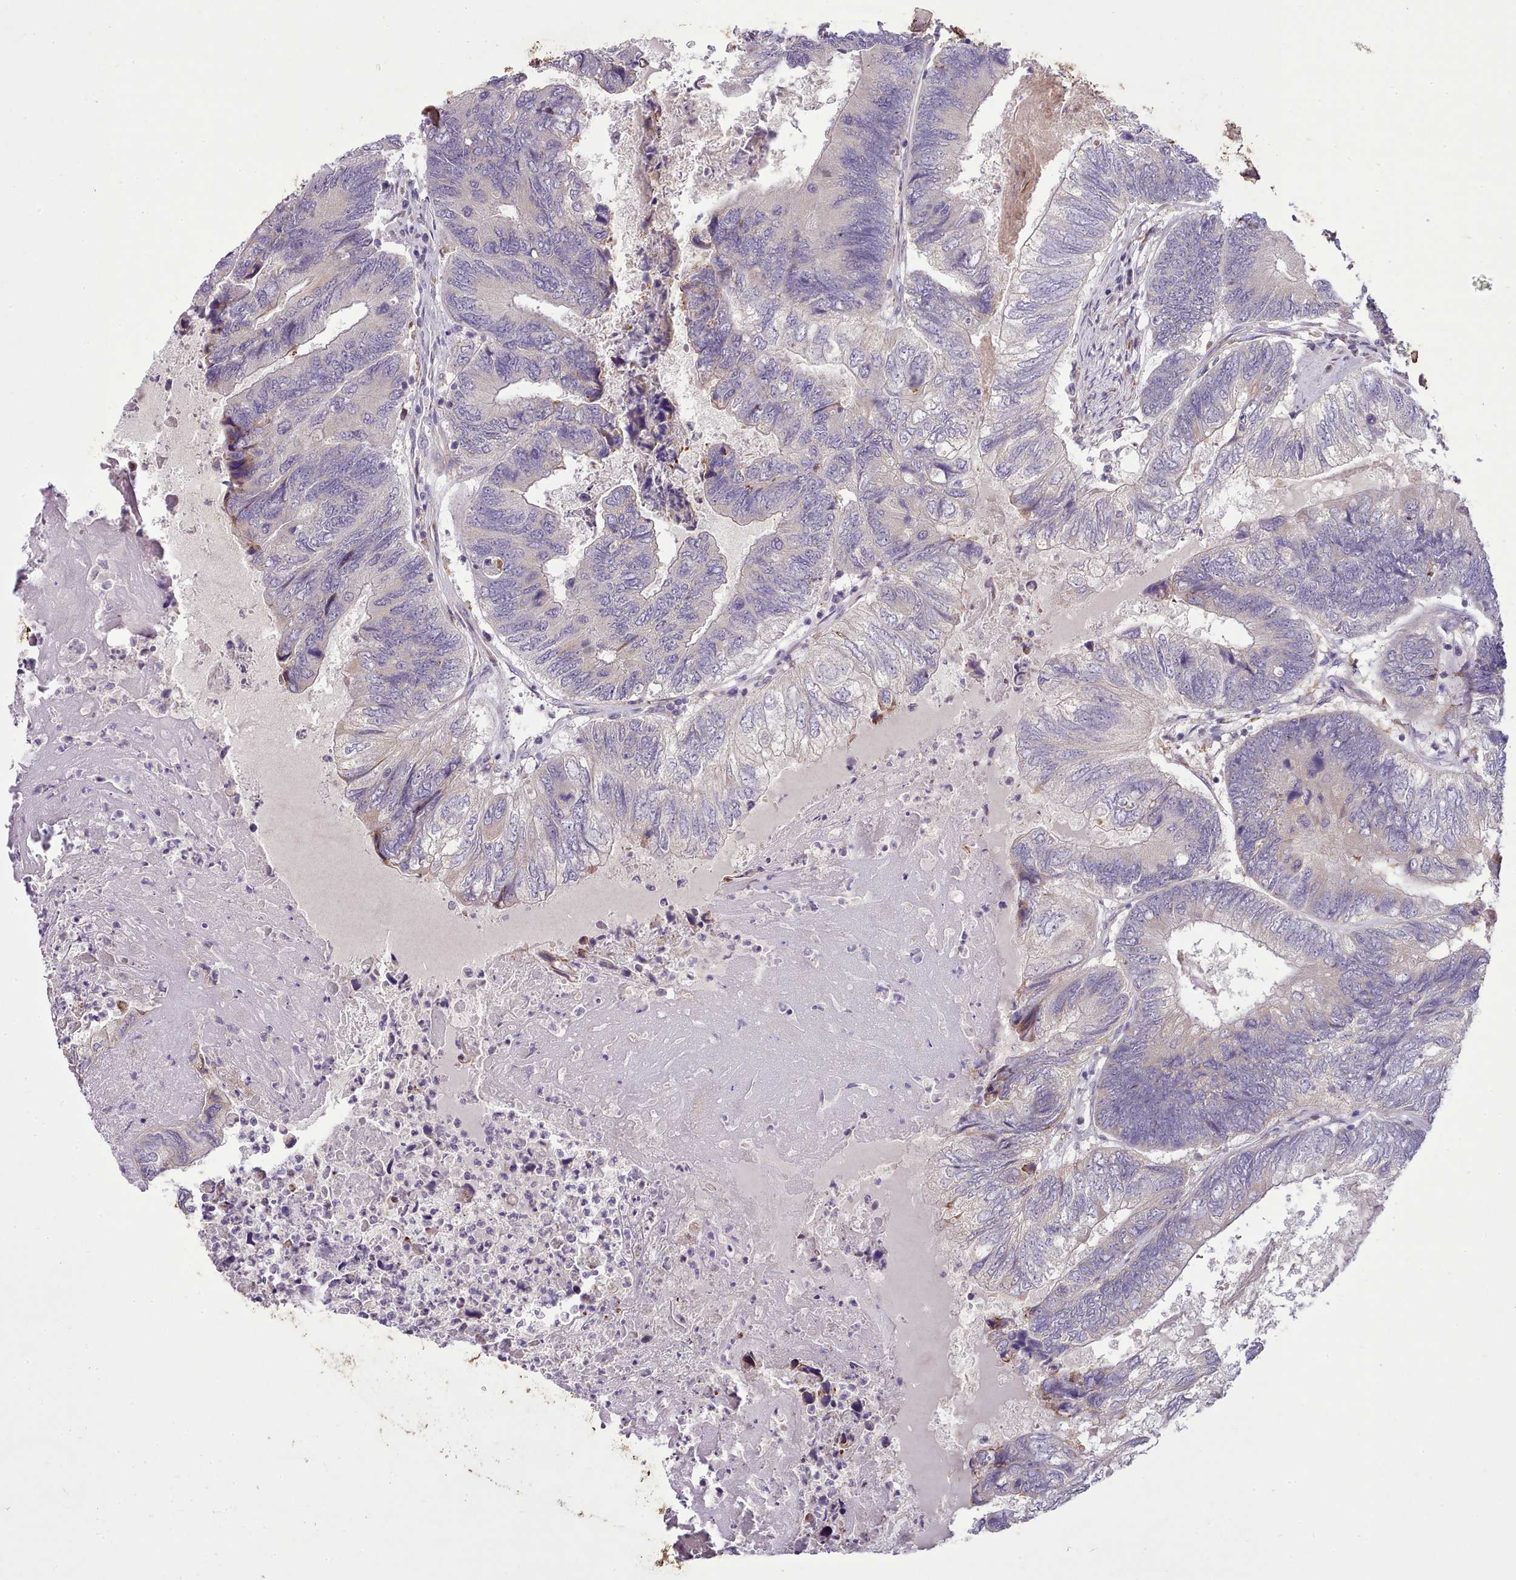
{"staining": {"intensity": "negative", "quantity": "none", "location": "none"}, "tissue": "colorectal cancer", "cell_type": "Tumor cells", "image_type": "cancer", "snomed": [{"axis": "morphology", "description": "Adenocarcinoma, NOS"}, {"axis": "topography", "description": "Colon"}], "caption": "IHC photomicrograph of neoplastic tissue: colorectal cancer (adenocarcinoma) stained with DAB (3,3'-diaminobenzidine) demonstrates no significant protein expression in tumor cells.", "gene": "FAM83E", "patient": {"sex": "female", "age": 67}}